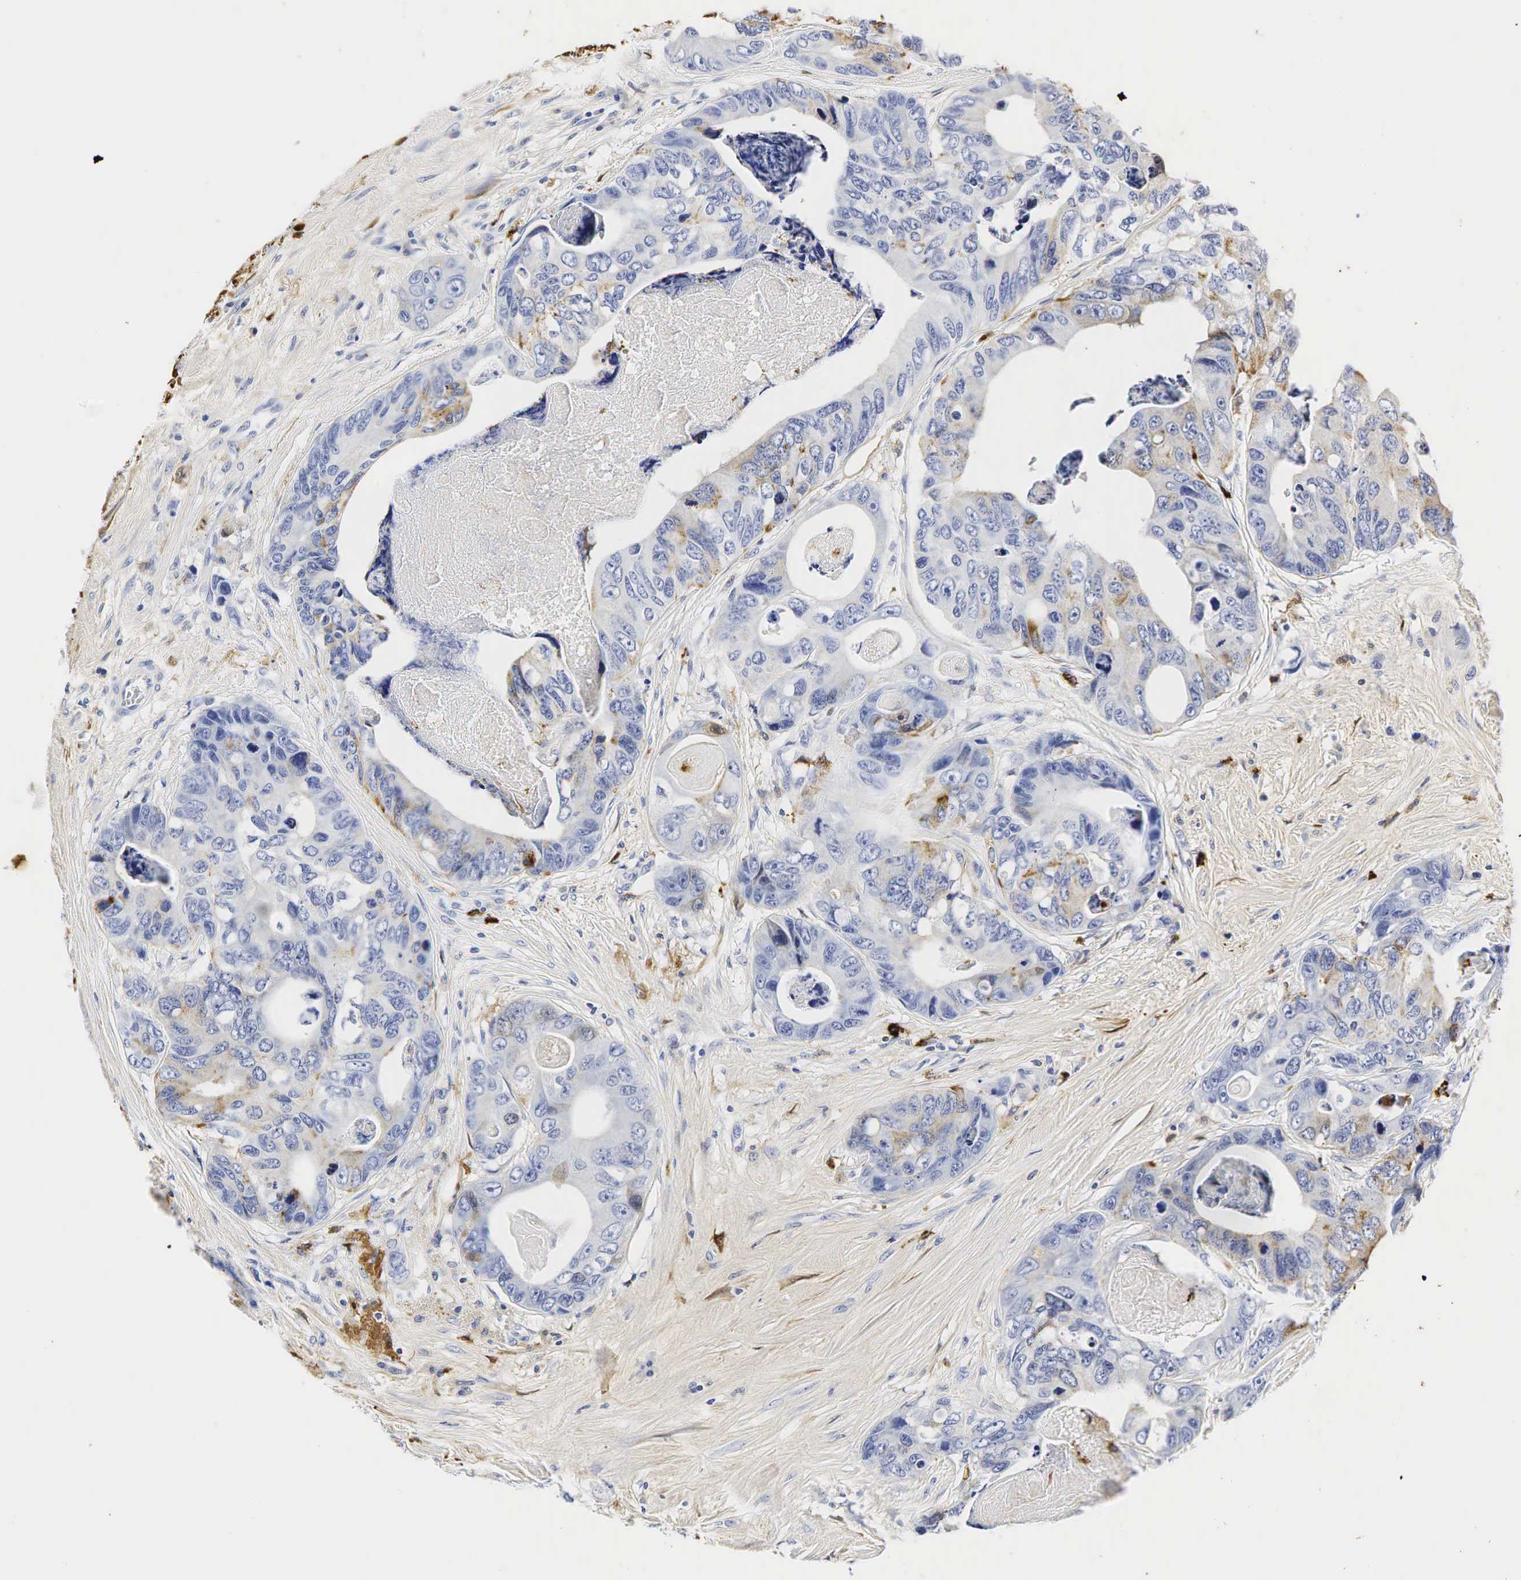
{"staining": {"intensity": "negative", "quantity": "none", "location": "none"}, "tissue": "colorectal cancer", "cell_type": "Tumor cells", "image_type": "cancer", "snomed": [{"axis": "morphology", "description": "Adenocarcinoma, NOS"}, {"axis": "topography", "description": "Colon"}], "caption": "The photomicrograph reveals no staining of tumor cells in colorectal cancer.", "gene": "LYZ", "patient": {"sex": "female", "age": 86}}